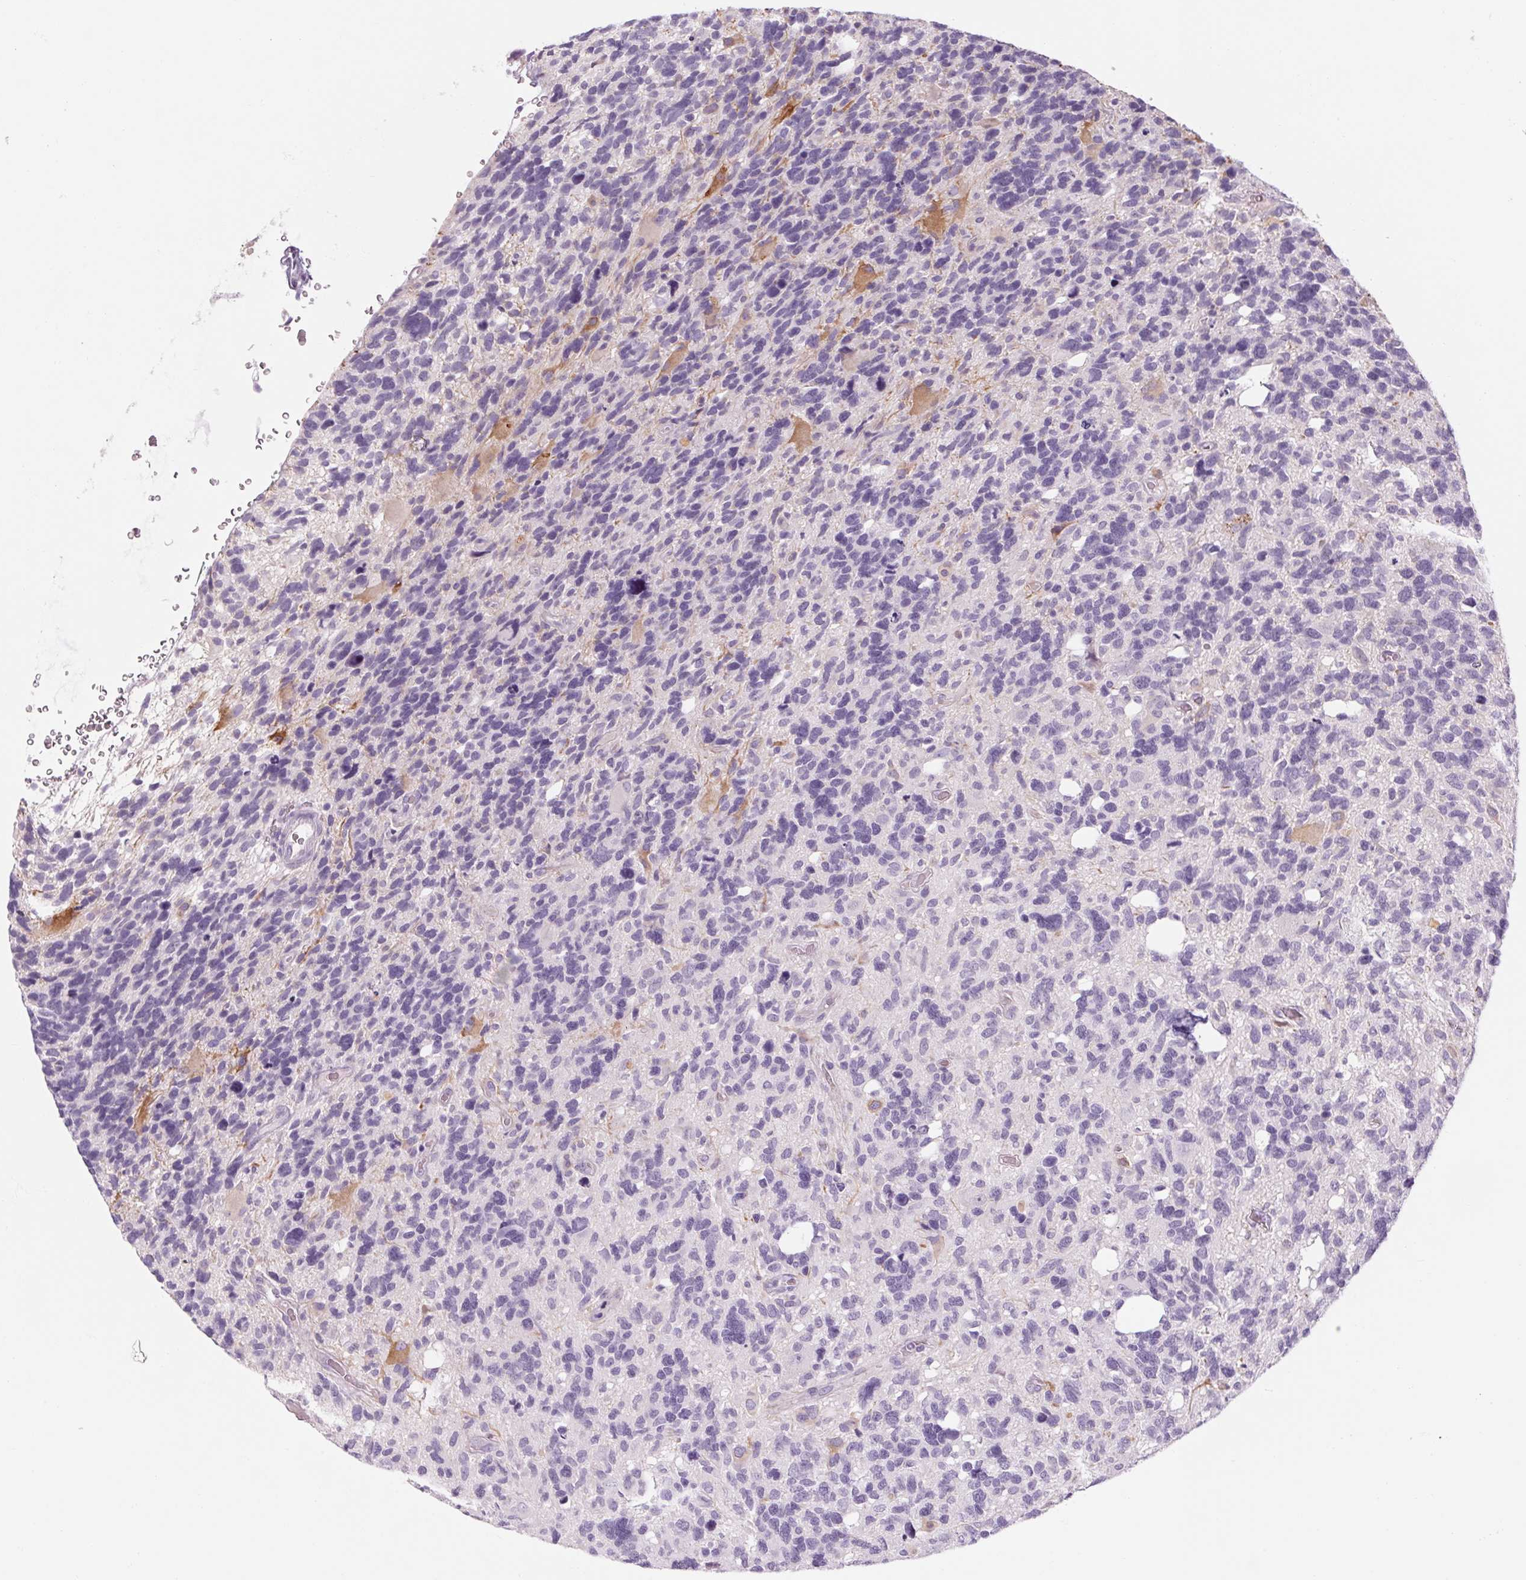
{"staining": {"intensity": "negative", "quantity": "none", "location": "none"}, "tissue": "glioma", "cell_type": "Tumor cells", "image_type": "cancer", "snomed": [{"axis": "morphology", "description": "Glioma, malignant, High grade"}, {"axis": "topography", "description": "Brain"}], "caption": "A high-resolution histopathology image shows immunohistochemistry staining of glioma, which demonstrates no significant expression in tumor cells. Nuclei are stained in blue.", "gene": "RPTN", "patient": {"sex": "male", "age": 49}}